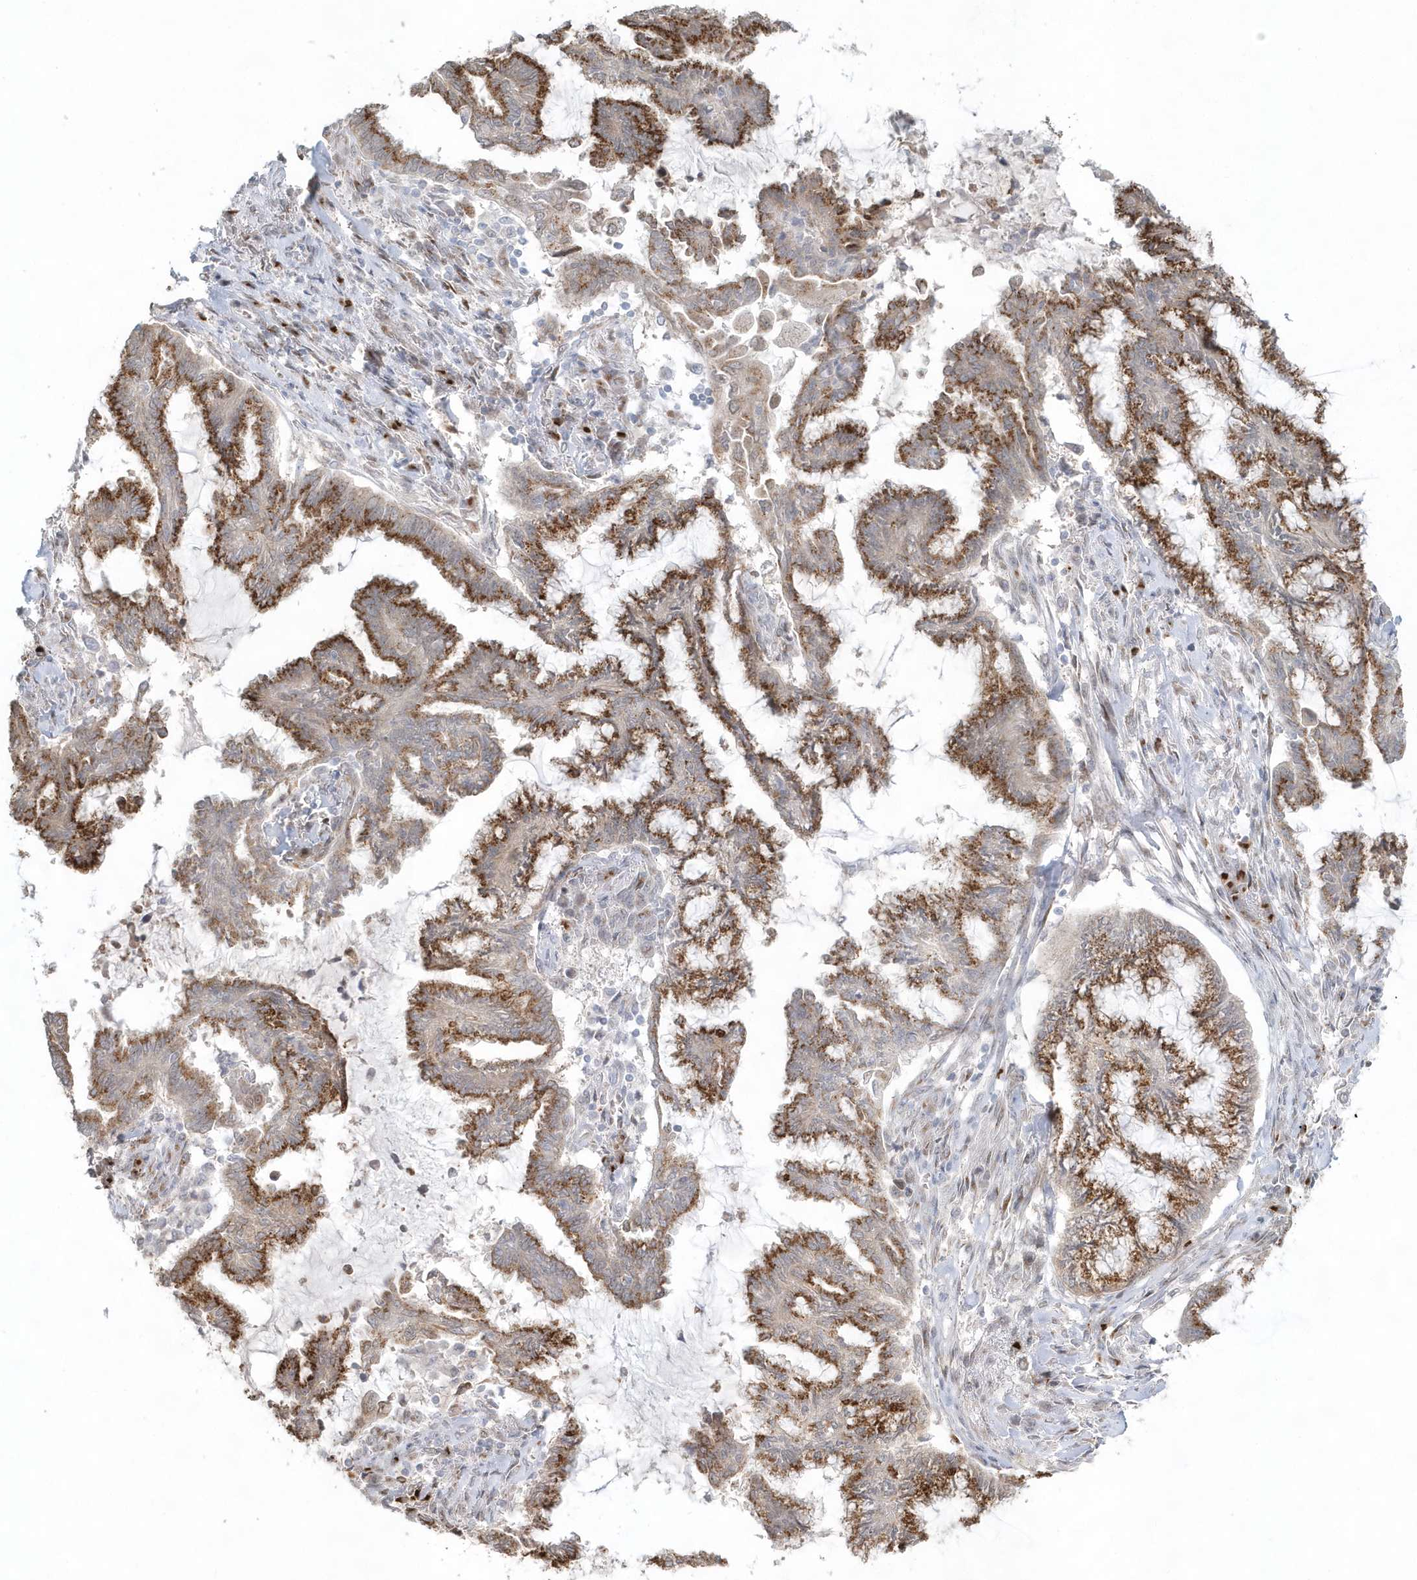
{"staining": {"intensity": "moderate", "quantity": ">75%", "location": "cytoplasmic/membranous"}, "tissue": "endometrial cancer", "cell_type": "Tumor cells", "image_type": "cancer", "snomed": [{"axis": "morphology", "description": "Adenocarcinoma, NOS"}, {"axis": "topography", "description": "Endometrium"}], "caption": "The histopathology image shows staining of adenocarcinoma (endometrial), revealing moderate cytoplasmic/membranous protein positivity (brown color) within tumor cells.", "gene": "DHFR", "patient": {"sex": "female", "age": 86}}